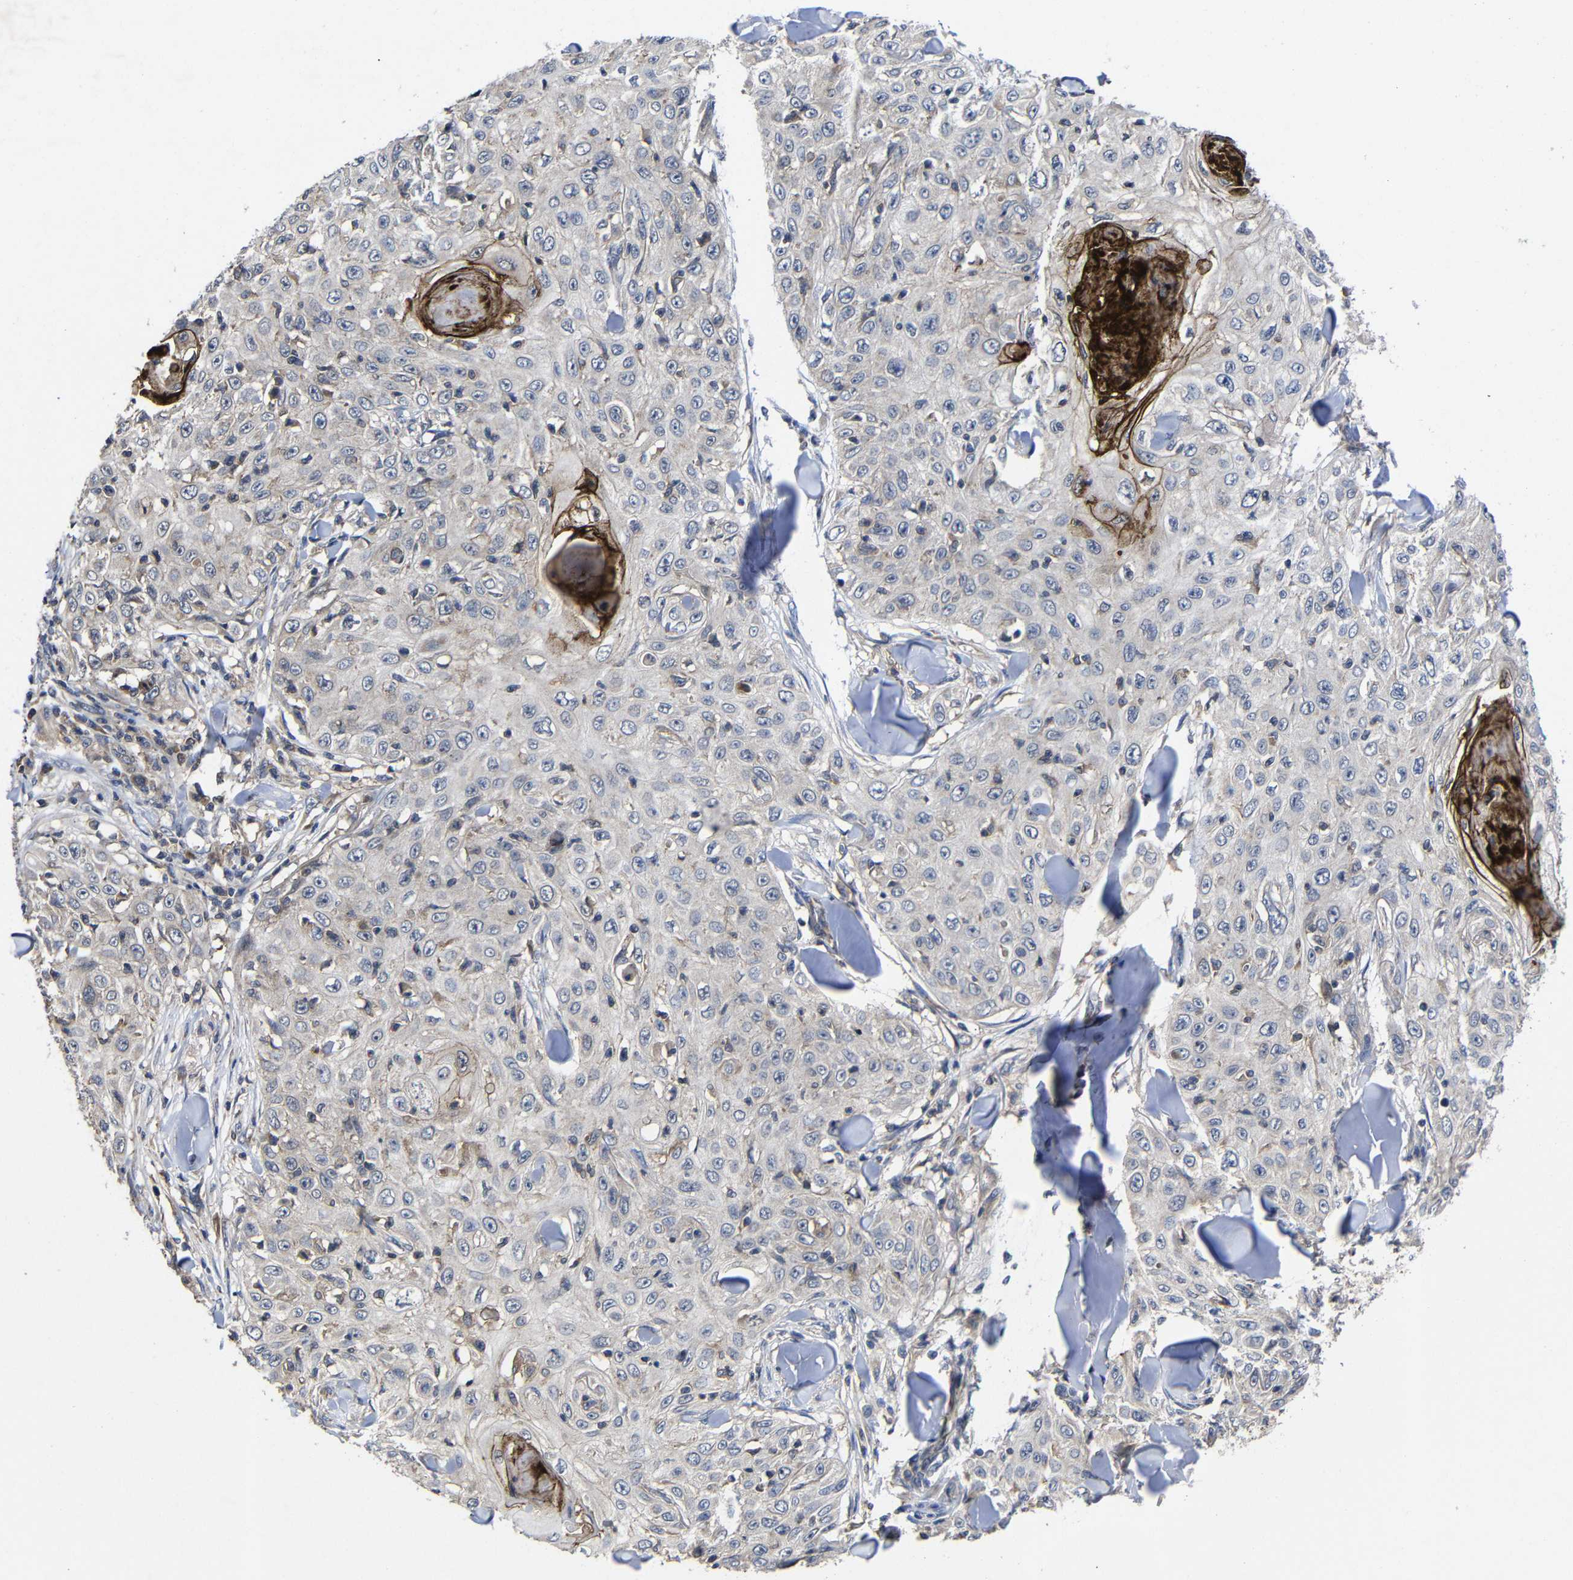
{"staining": {"intensity": "negative", "quantity": "none", "location": "none"}, "tissue": "skin cancer", "cell_type": "Tumor cells", "image_type": "cancer", "snomed": [{"axis": "morphology", "description": "Squamous cell carcinoma, NOS"}, {"axis": "topography", "description": "Skin"}], "caption": "This histopathology image is of skin cancer (squamous cell carcinoma) stained with IHC to label a protein in brown with the nuclei are counter-stained blue. There is no positivity in tumor cells.", "gene": "LPAR5", "patient": {"sex": "male", "age": 86}}